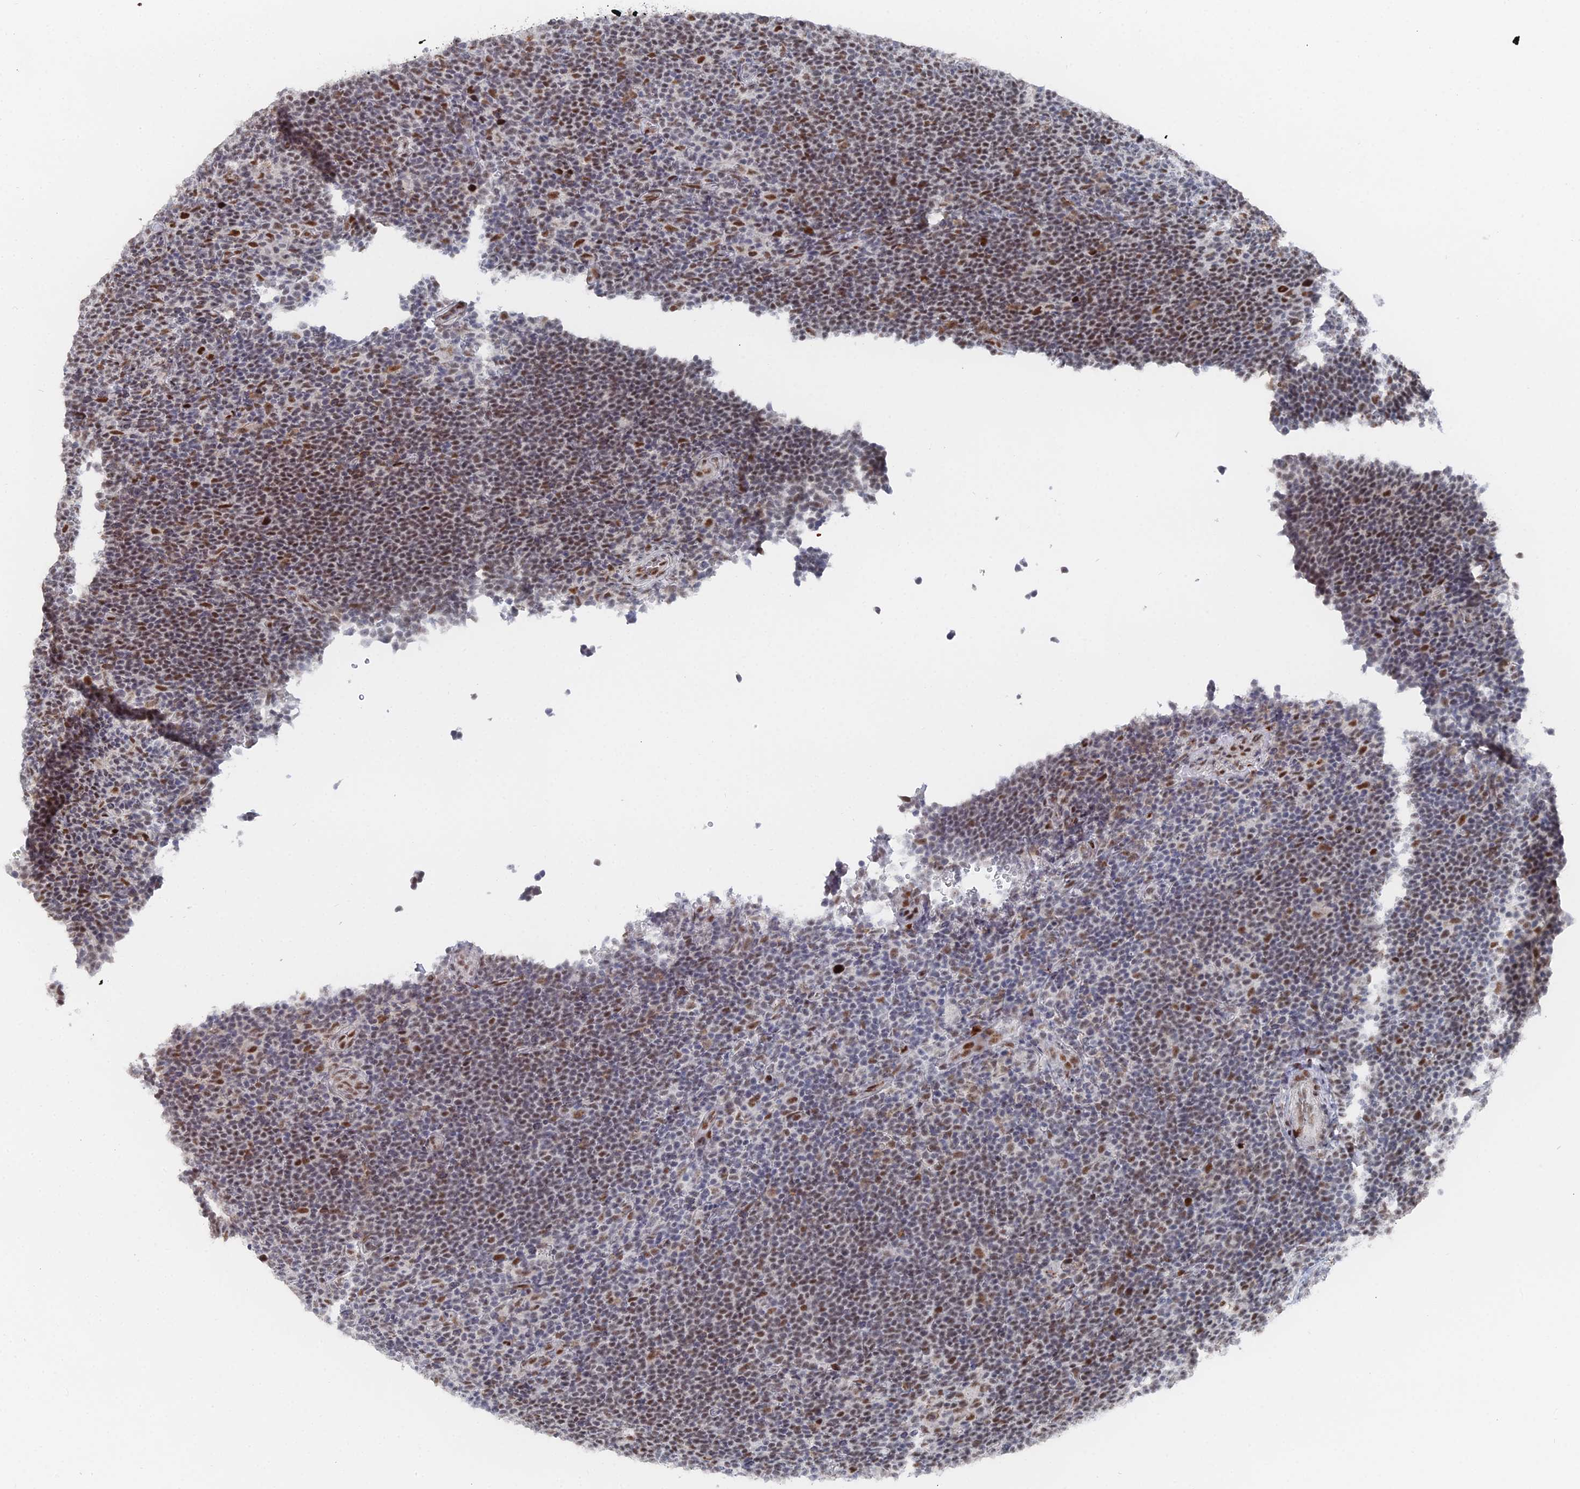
{"staining": {"intensity": "moderate", "quantity": ">75%", "location": "nuclear"}, "tissue": "lymphoma", "cell_type": "Tumor cells", "image_type": "cancer", "snomed": [{"axis": "morphology", "description": "Hodgkin's disease, NOS"}, {"axis": "topography", "description": "Lymph node"}], "caption": "About >75% of tumor cells in human lymphoma exhibit moderate nuclear protein expression as visualized by brown immunohistochemical staining.", "gene": "GSC2", "patient": {"sex": "female", "age": 57}}